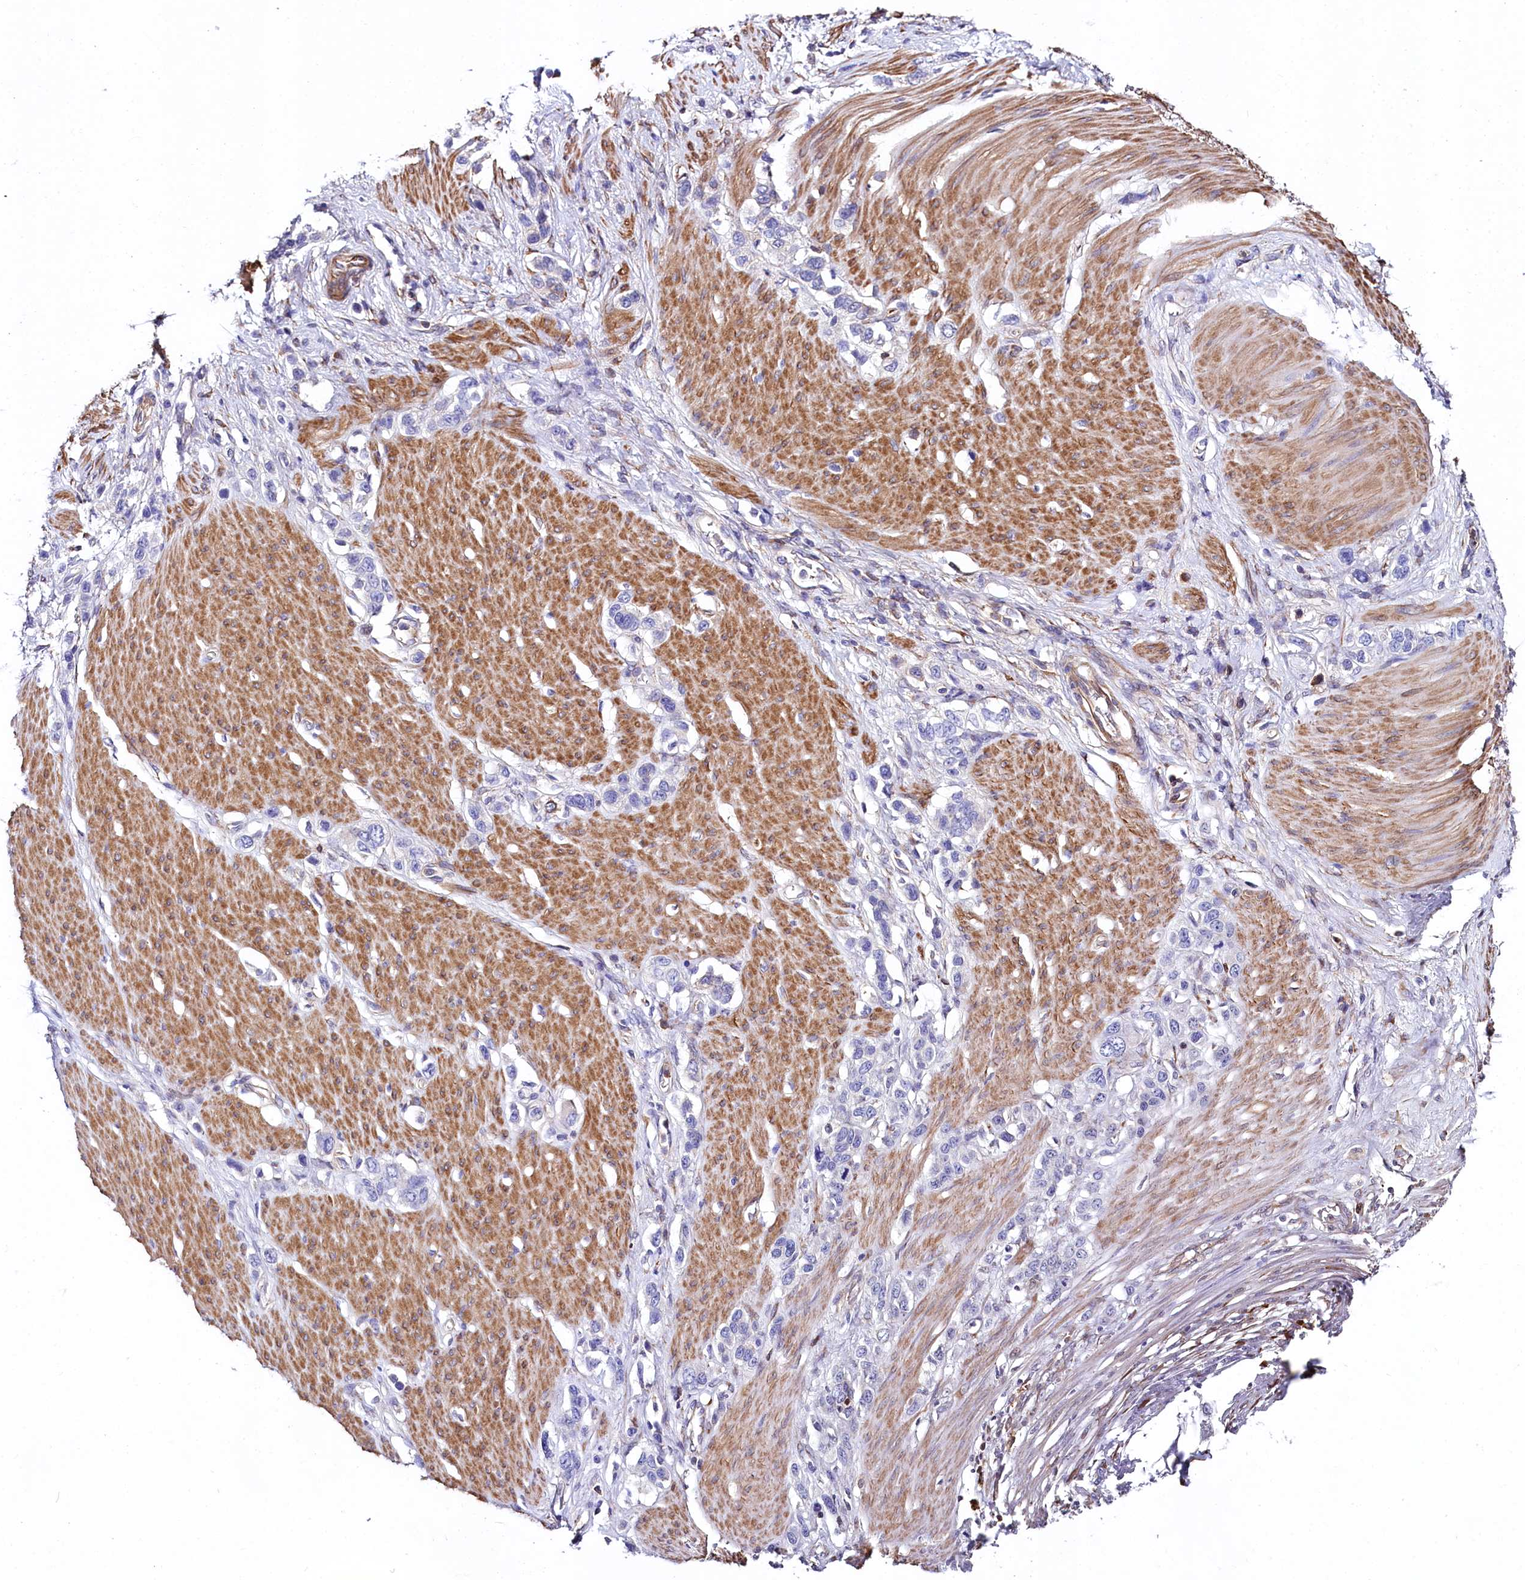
{"staining": {"intensity": "negative", "quantity": "none", "location": "none"}, "tissue": "stomach cancer", "cell_type": "Tumor cells", "image_type": "cancer", "snomed": [{"axis": "morphology", "description": "Adenocarcinoma, NOS"}, {"axis": "morphology", "description": "Adenocarcinoma, High grade"}, {"axis": "topography", "description": "Stomach, upper"}, {"axis": "topography", "description": "Stomach, lower"}], "caption": "Stomach high-grade adenocarcinoma stained for a protein using IHC exhibits no positivity tumor cells.", "gene": "FCHSD2", "patient": {"sex": "female", "age": 65}}